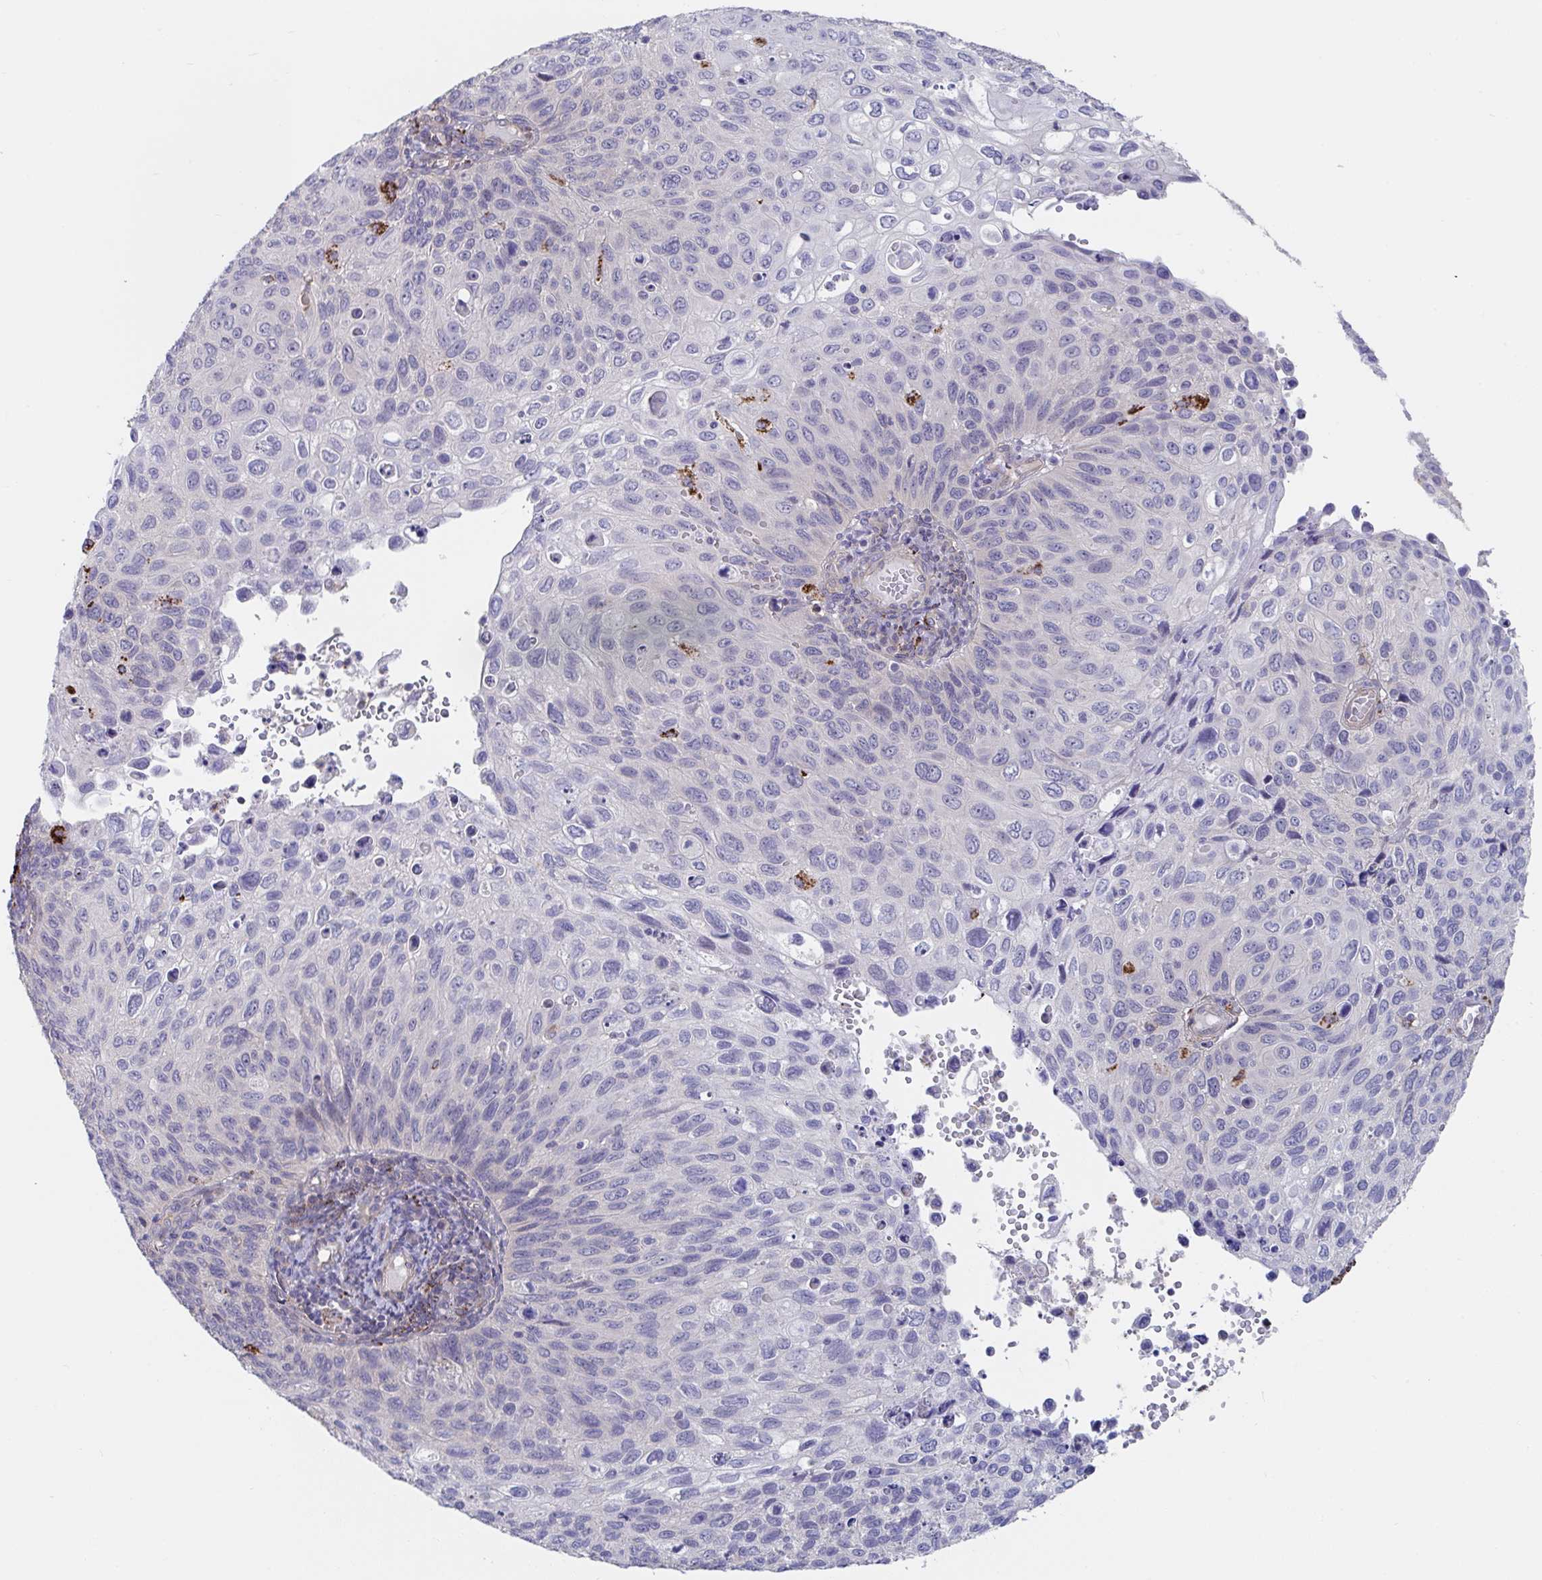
{"staining": {"intensity": "negative", "quantity": "none", "location": "none"}, "tissue": "cervical cancer", "cell_type": "Tumor cells", "image_type": "cancer", "snomed": [{"axis": "morphology", "description": "Squamous cell carcinoma, NOS"}, {"axis": "topography", "description": "Cervix"}], "caption": "Tumor cells show no significant expression in squamous cell carcinoma (cervical).", "gene": "FAM156B", "patient": {"sex": "female", "age": 70}}